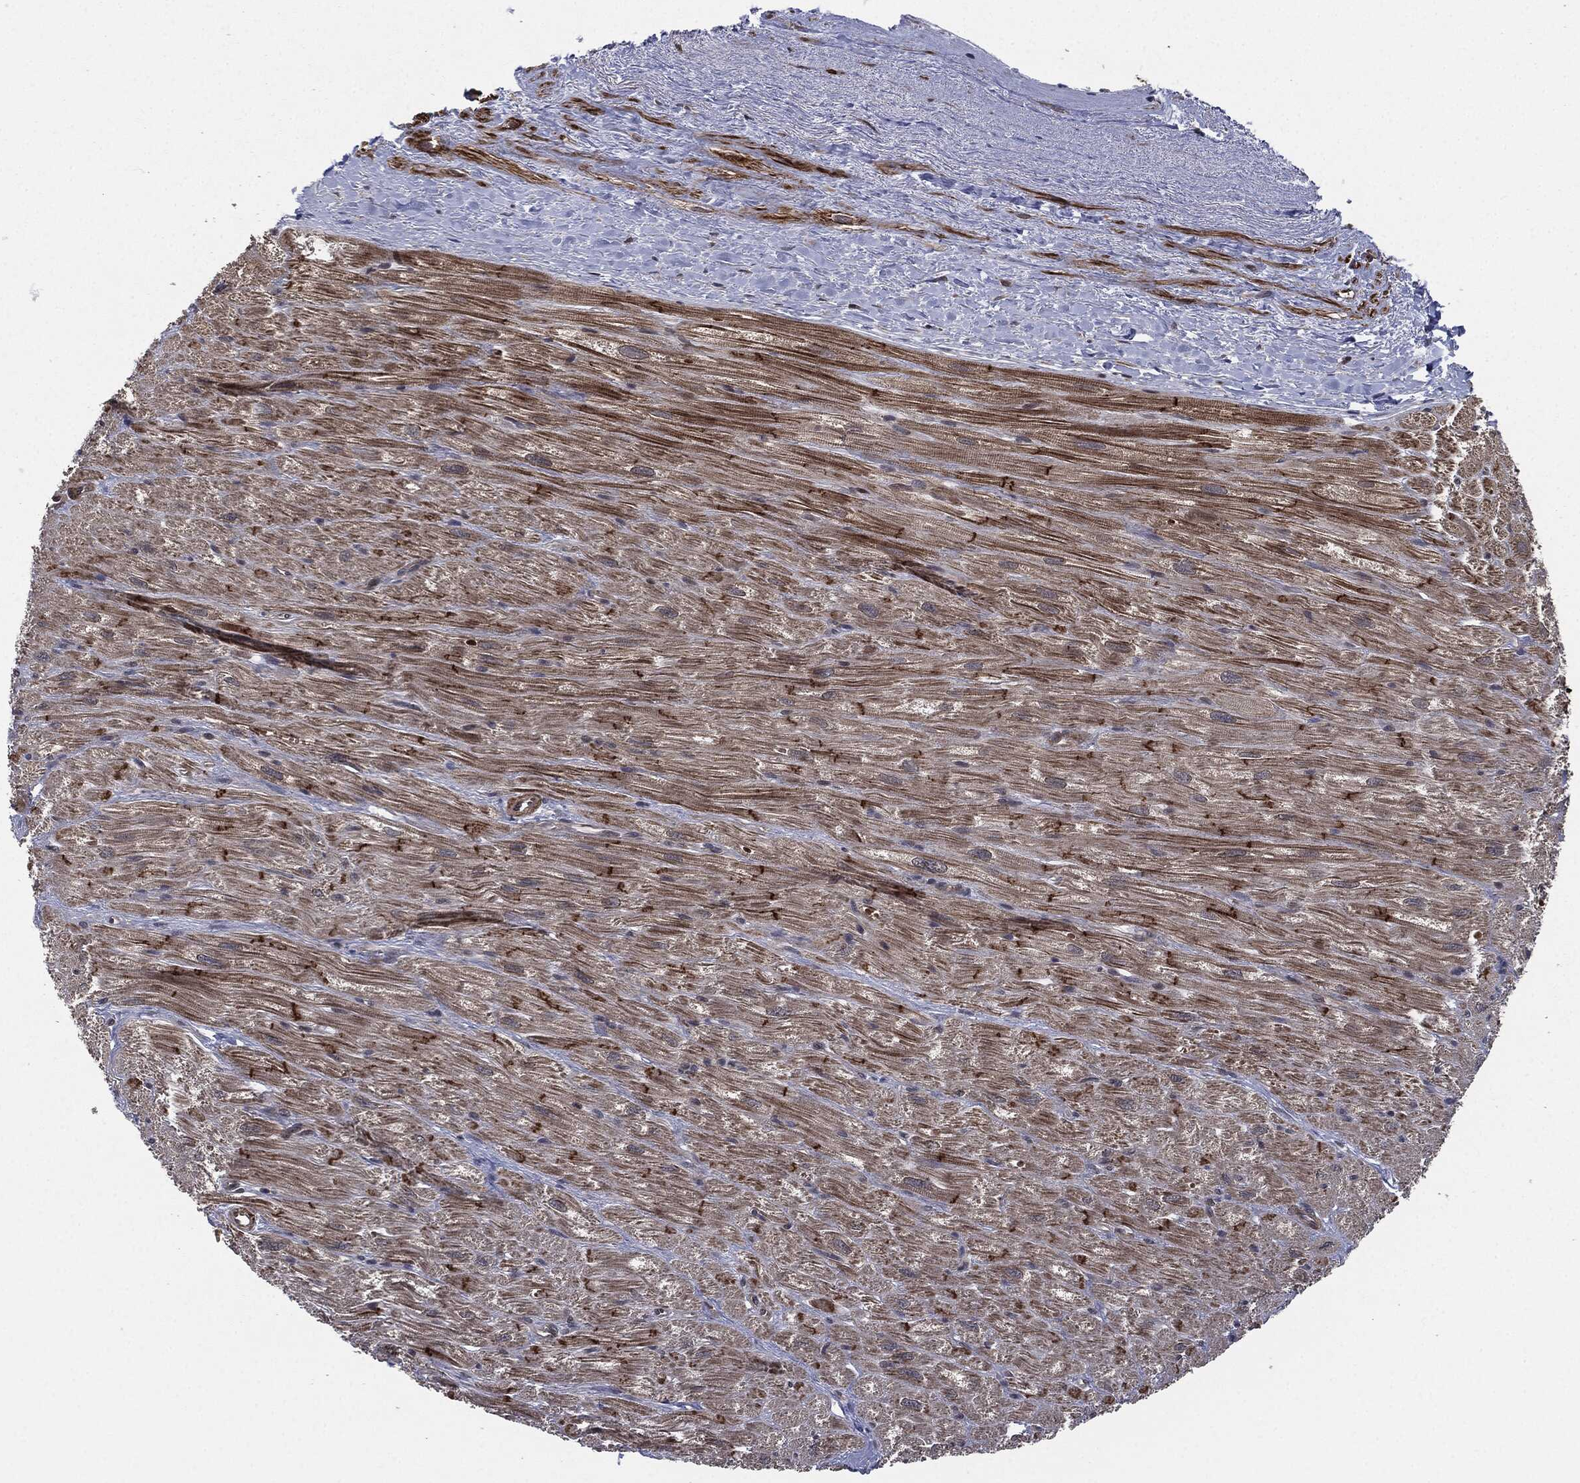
{"staining": {"intensity": "strong", "quantity": "25%-75%", "location": "cytoplasmic/membranous"}, "tissue": "heart muscle", "cell_type": "Cardiomyocytes", "image_type": "normal", "snomed": [{"axis": "morphology", "description": "Normal tissue, NOS"}, {"axis": "topography", "description": "Heart"}], "caption": "This image displays benign heart muscle stained with immunohistochemistry (IHC) to label a protein in brown. The cytoplasmic/membranous of cardiomyocytes show strong positivity for the protein. Nuclei are counter-stained blue.", "gene": "UBR1", "patient": {"sex": "male", "age": 62}}